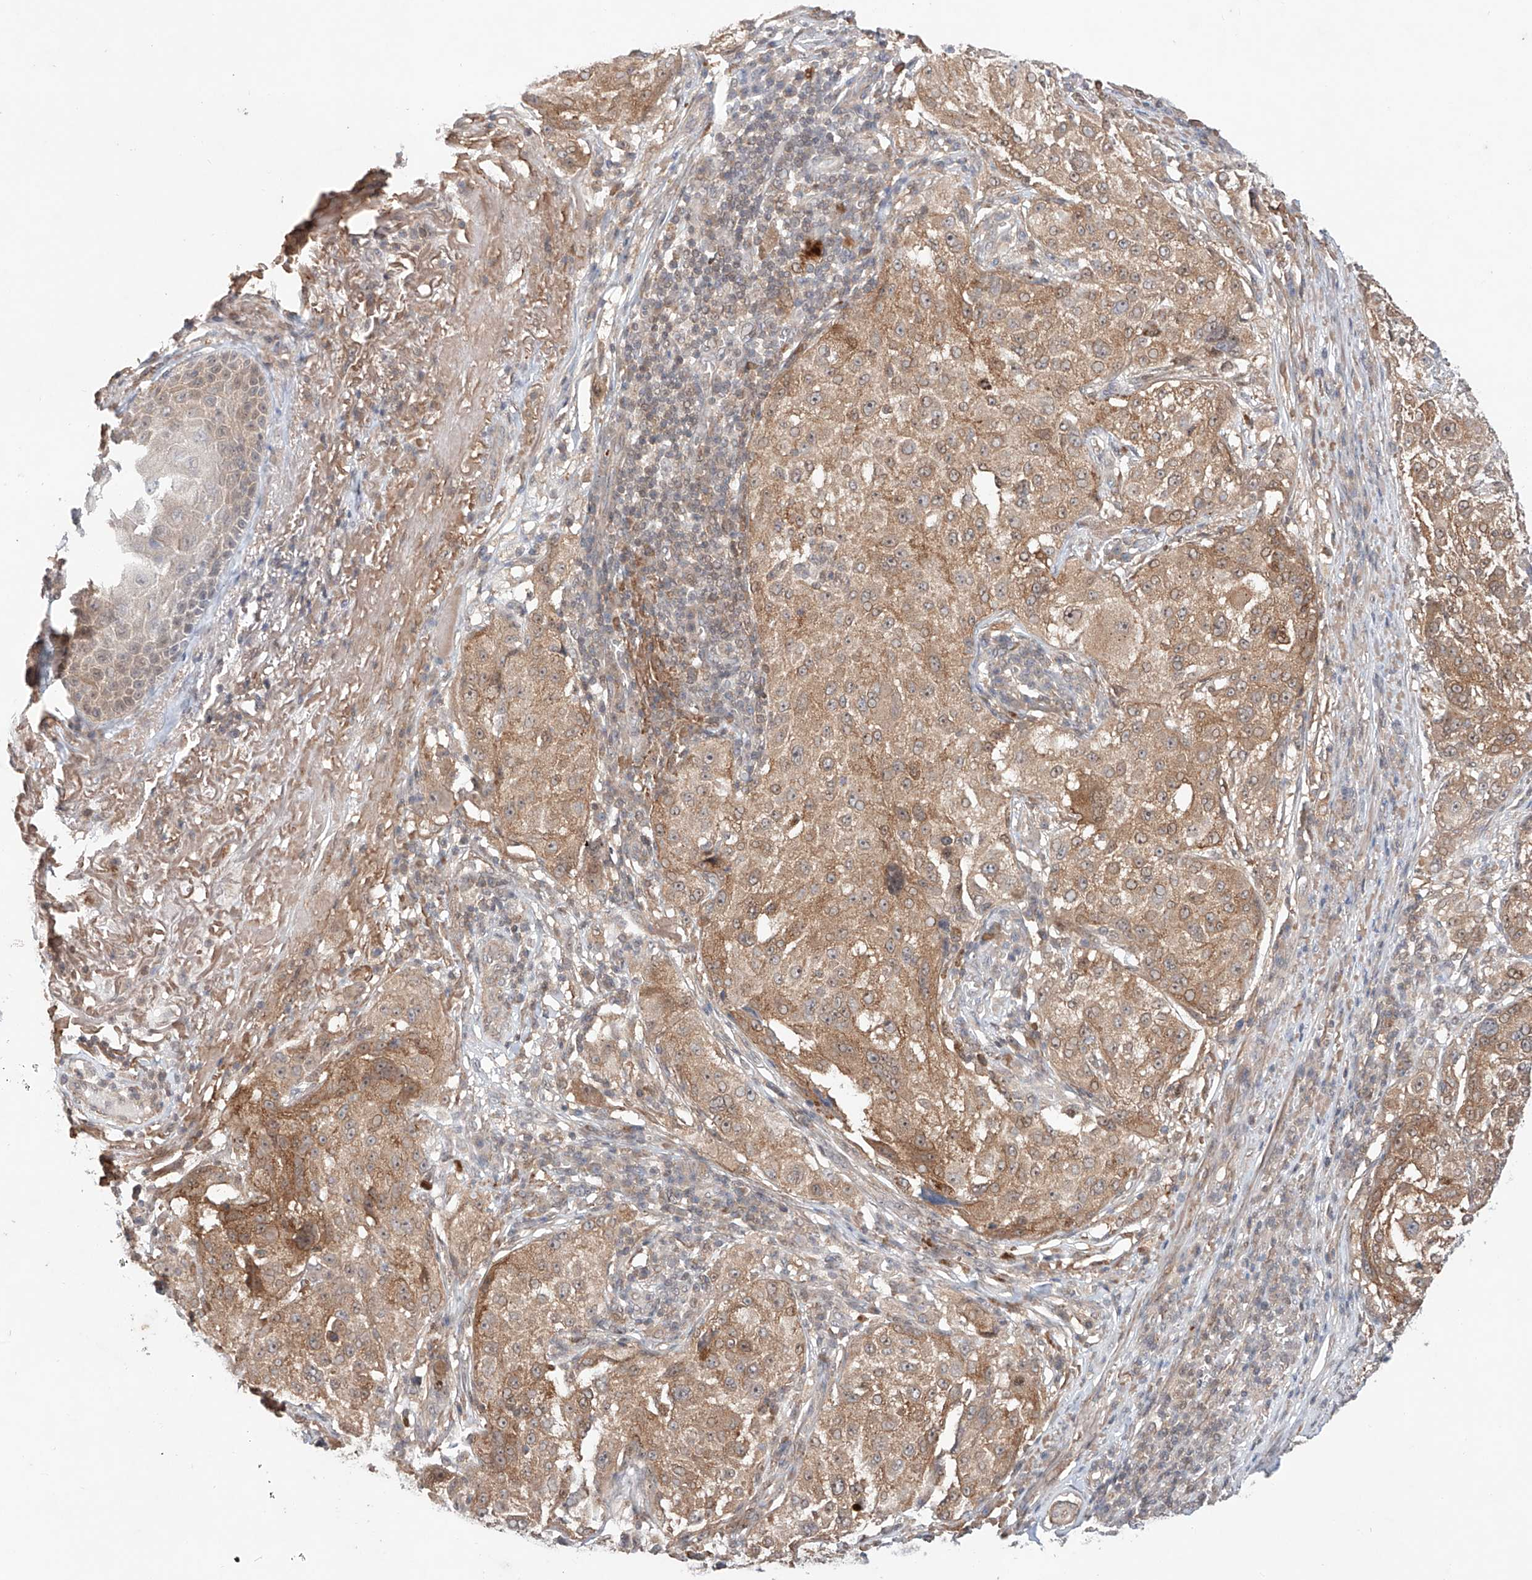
{"staining": {"intensity": "weak", "quantity": ">75%", "location": "cytoplasmic/membranous"}, "tissue": "melanoma", "cell_type": "Tumor cells", "image_type": "cancer", "snomed": [{"axis": "morphology", "description": "Necrosis, NOS"}, {"axis": "morphology", "description": "Malignant melanoma, NOS"}, {"axis": "topography", "description": "Skin"}], "caption": "Immunohistochemistry (DAB (3,3'-diaminobenzidine)) staining of human malignant melanoma exhibits weak cytoplasmic/membranous protein expression in about >75% of tumor cells.", "gene": "TSR2", "patient": {"sex": "female", "age": 87}}